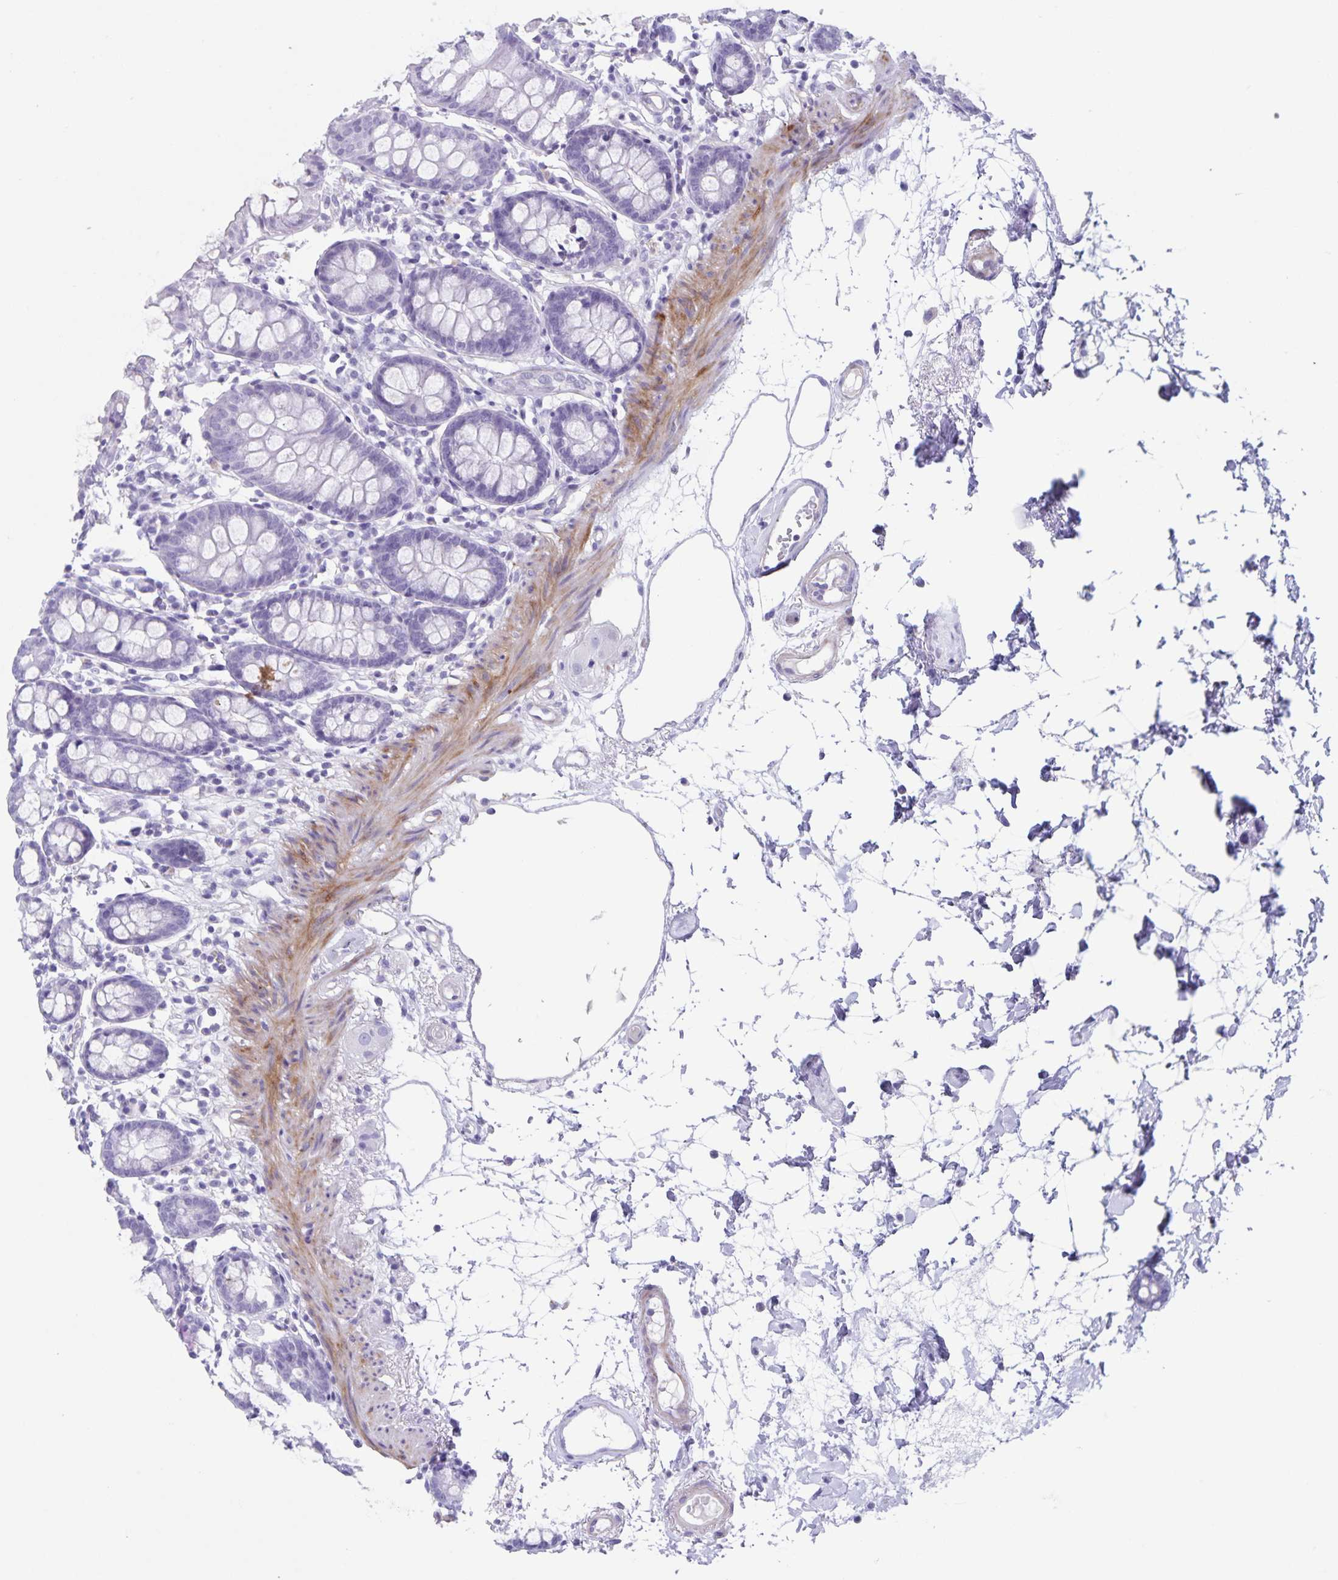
{"staining": {"intensity": "negative", "quantity": "none", "location": "none"}, "tissue": "colon", "cell_type": "Endothelial cells", "image_type": "normal", "snomed": [{"axis": "morphology", "description": "Normal tissue, NOS"}, {"axis": "topography", "description": "Colon"}], "caption": "There is no significant staining in endothelial cells of colon. The staining is performed using DAB (3,3'-diaminobenzidine) brown chromogen with nuclei counter-stained in using hematoxylin.", "gene": "C11orf42", "patient": {"sex": "female", "age": 84}}